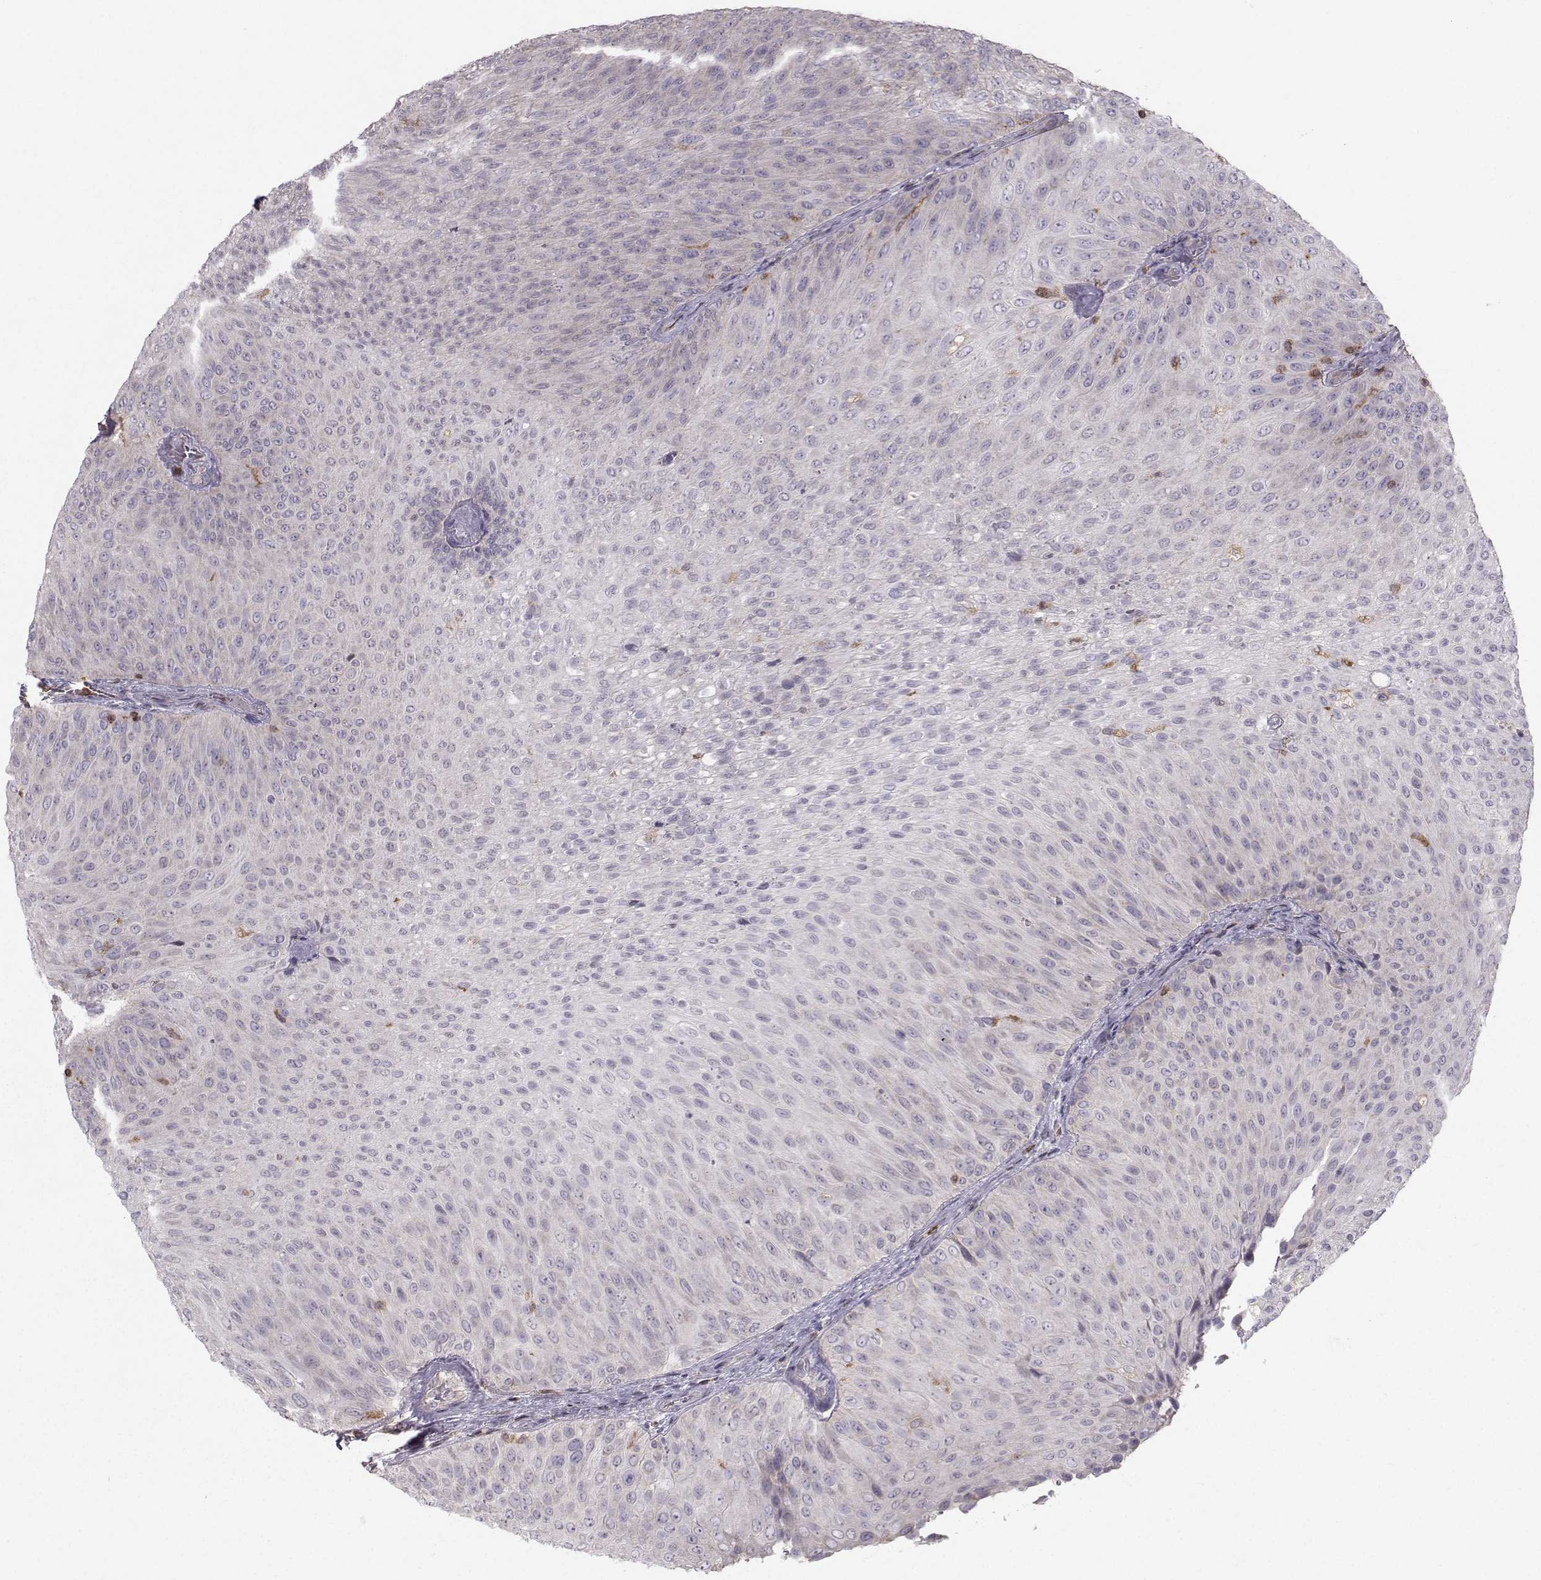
{"staining": {"intensity": "negative", "quantity": "none", "location": "none"}, "tissue": "urothelial cancer", "cell_type": "Tumor cells", "image_type": "cancer", "snomed": [{"axis": "morphology", "description": "Urothelial carcinoma, Low grade"}, {"axis": "topography", "description": "Urinary bladder"}], "caption": "This is an immunohistochemistry (IHC) image of urothelial cancer. There is no staining in tumor cells.", "gene": "ZBTB32", "patient": {"sex": "male", "age": 78}}